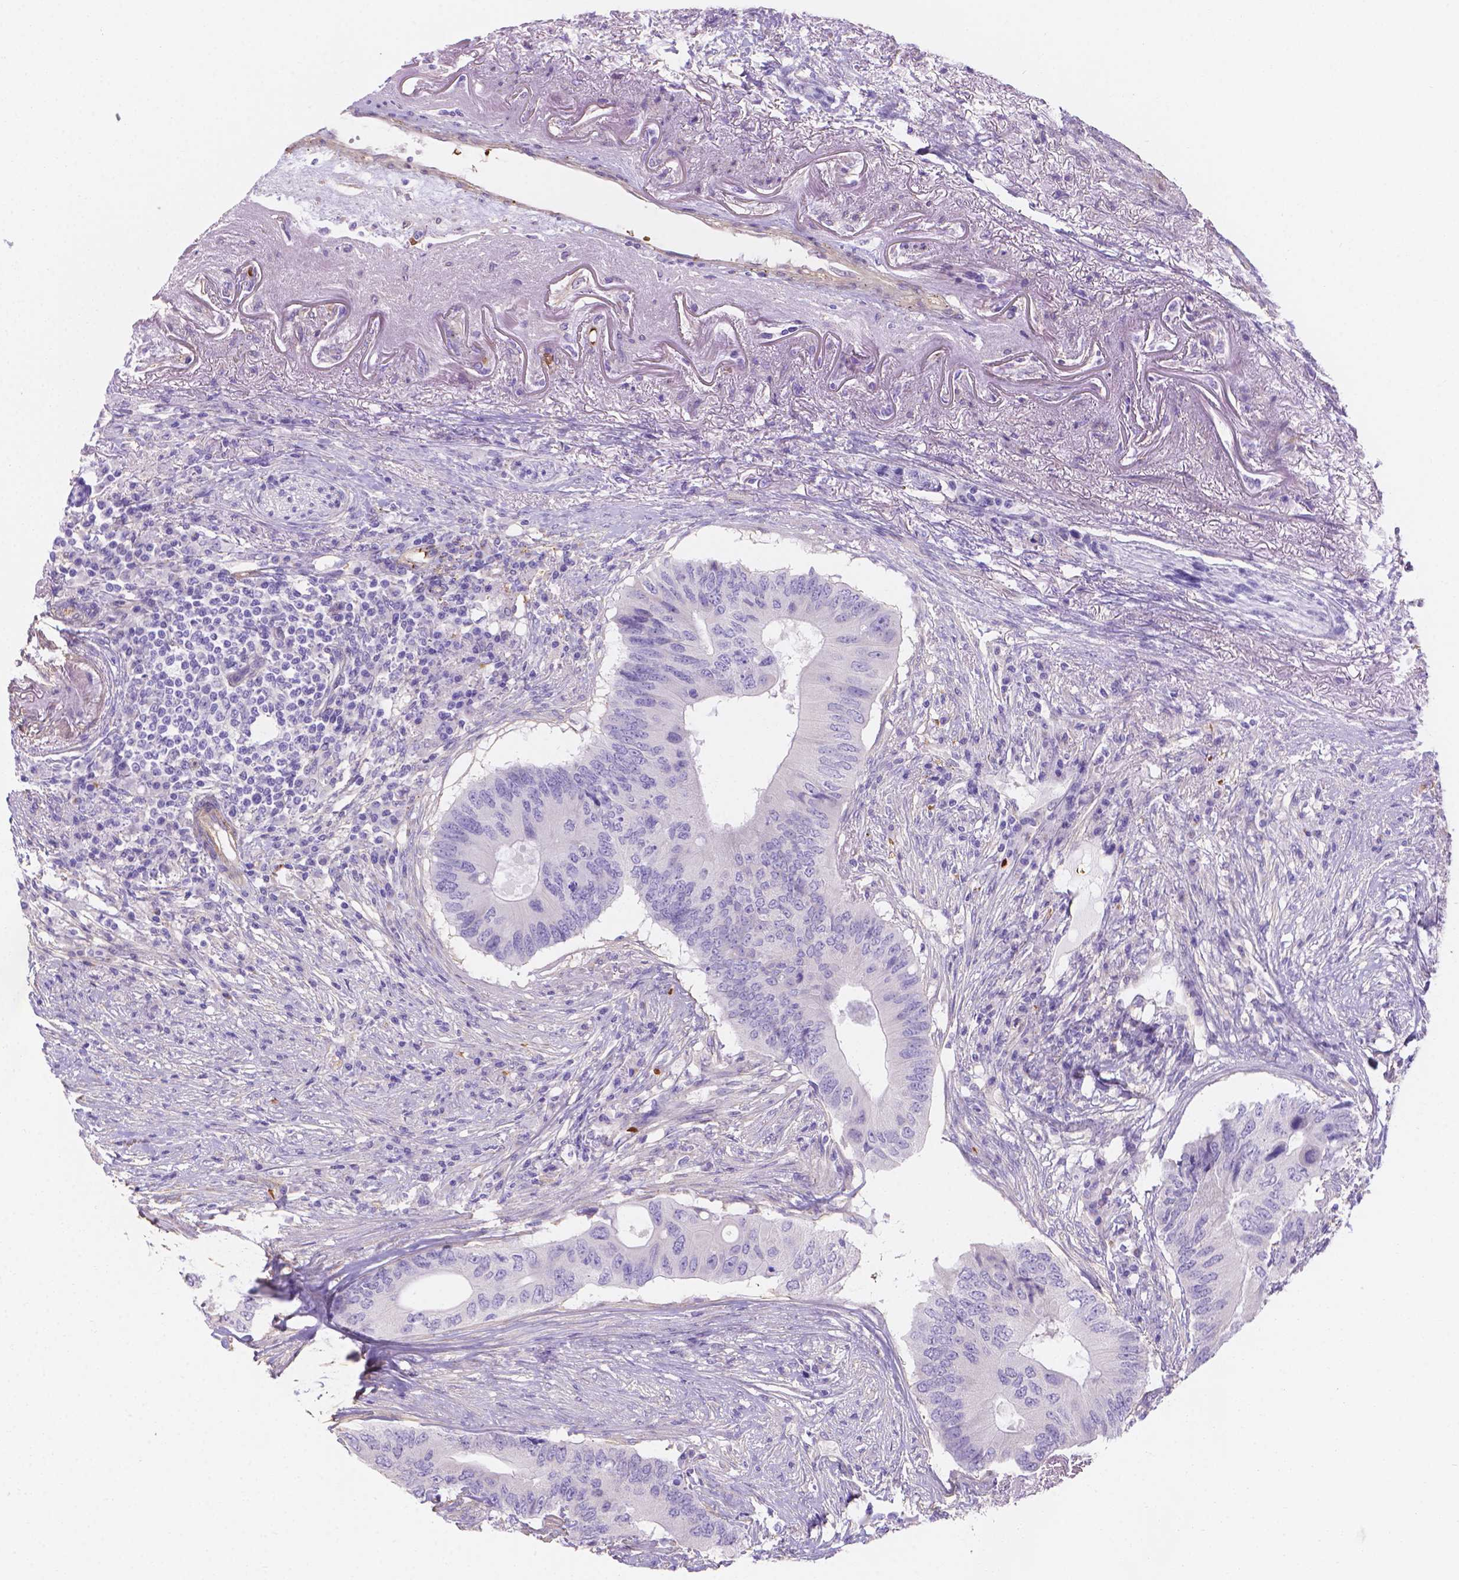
{"staining": {"intensity": "negative", "quantity": "none", "location": "none"}, "tissue": "colorectal cancer", "cell_type": "Tumor cells", "image_type": "cancer", "snomed": [{"axis": "morphology", "description": "Adenocarcinoma, NOS"}, {"axis": "topography", "description": "Colon"}], "caption": "Immunohistochemistry (IHC) of colorectal cancer displays no staining in tumor cells.", "gene": "SLC40A1", "patient": {"sex": "male", "age": 71}}